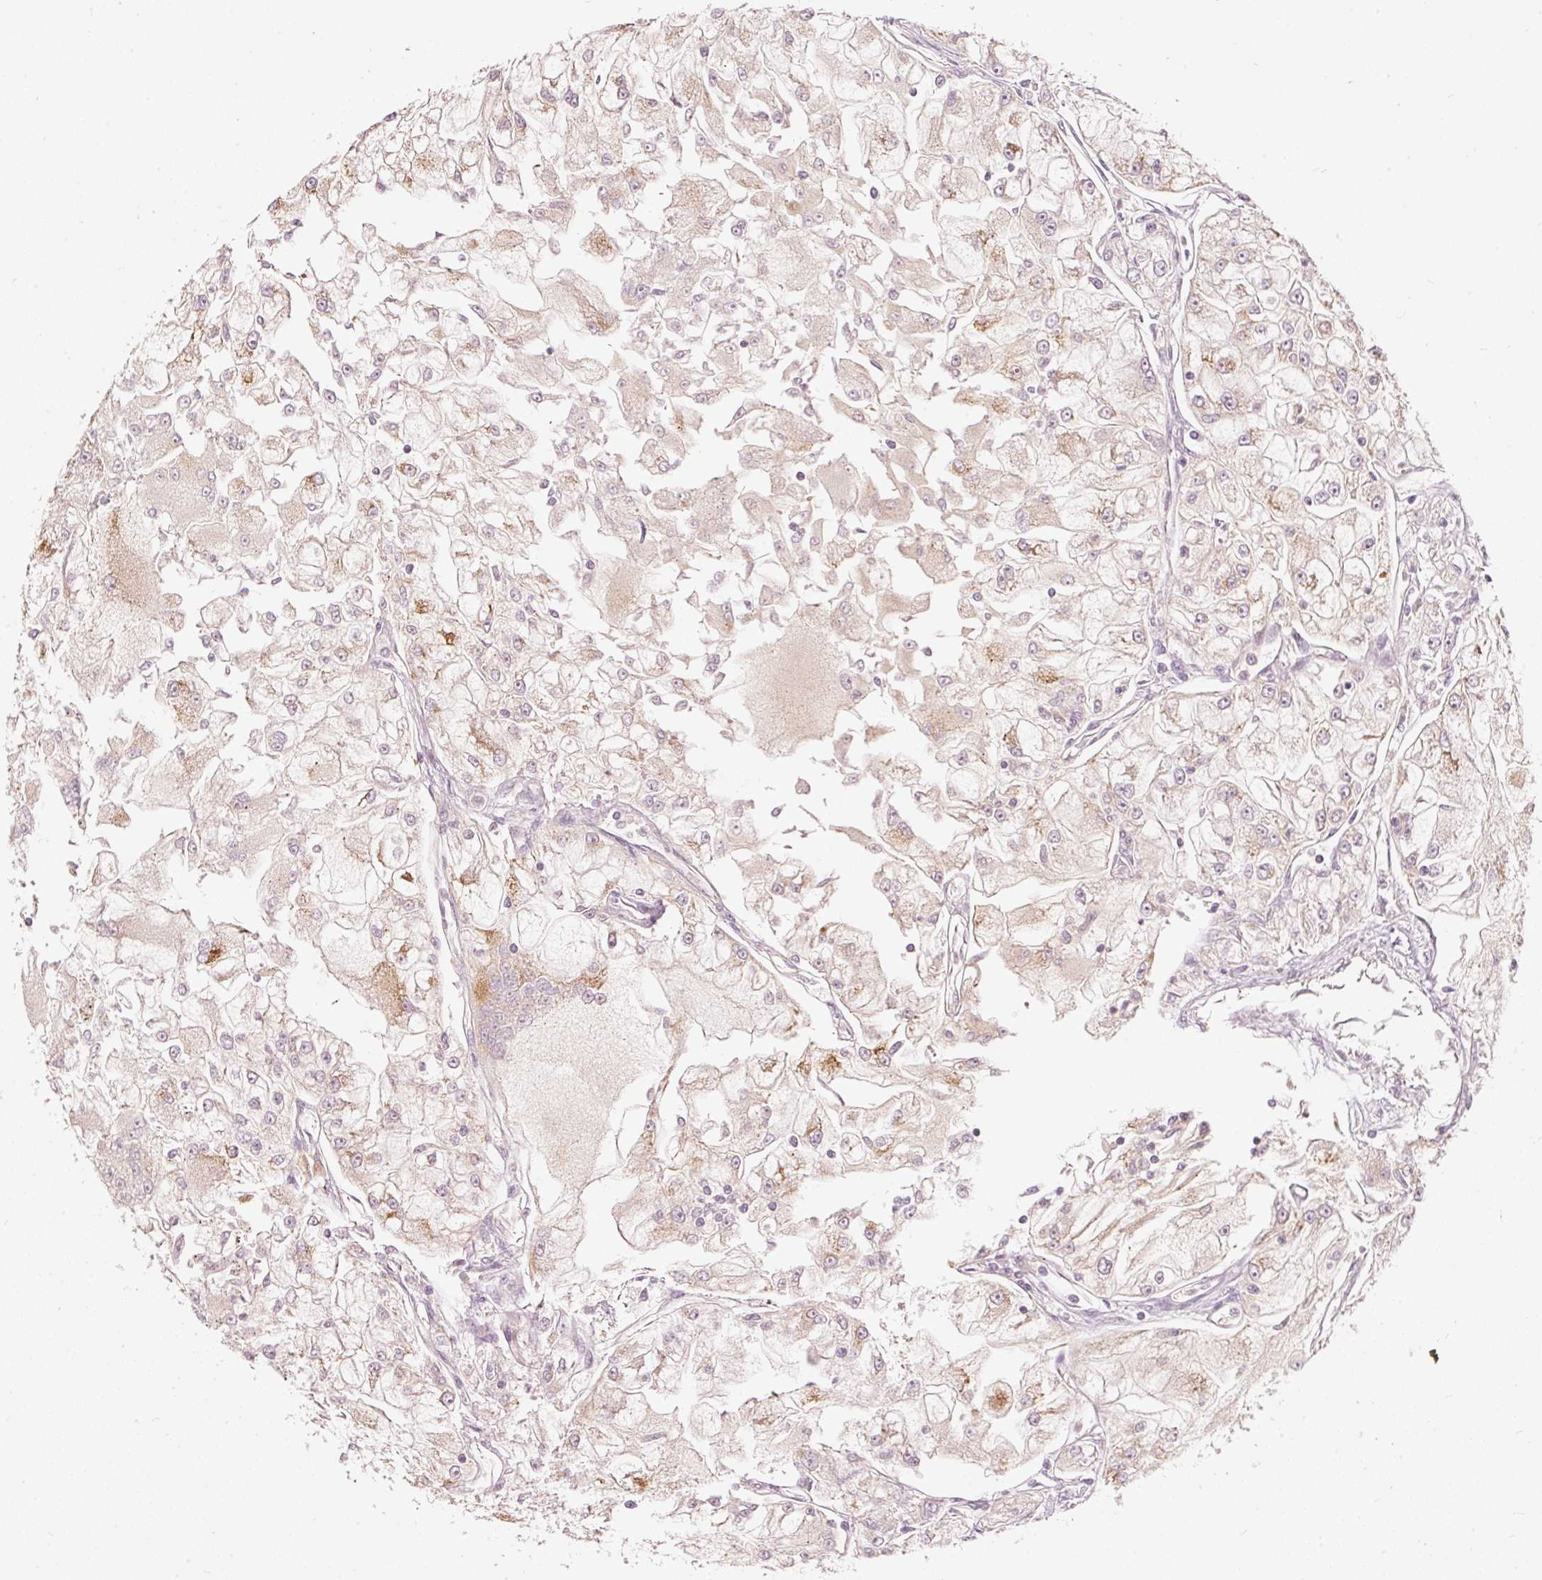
{"staining": {"intensity": "moderate", "quantity": "<25%", "location": "cytoplasmic/membranous"}, "tissue": "renal cancer", "cell_type": "Tumor cells", "image_type": "cancer", "snomed": [{"axis": "morphology", "description": "Adenocarcinoma, NOS"}, {"axis": "topography", "description": "Kidney"}], "caption": "Protein expression analysis of renal adenocarcinoma demonstrates moderate cytoplasmic/membranous expression in approximately <25% of tumor cells.", "gene": "KLHL21", "patient": {"sex": "female", "age": 72}}